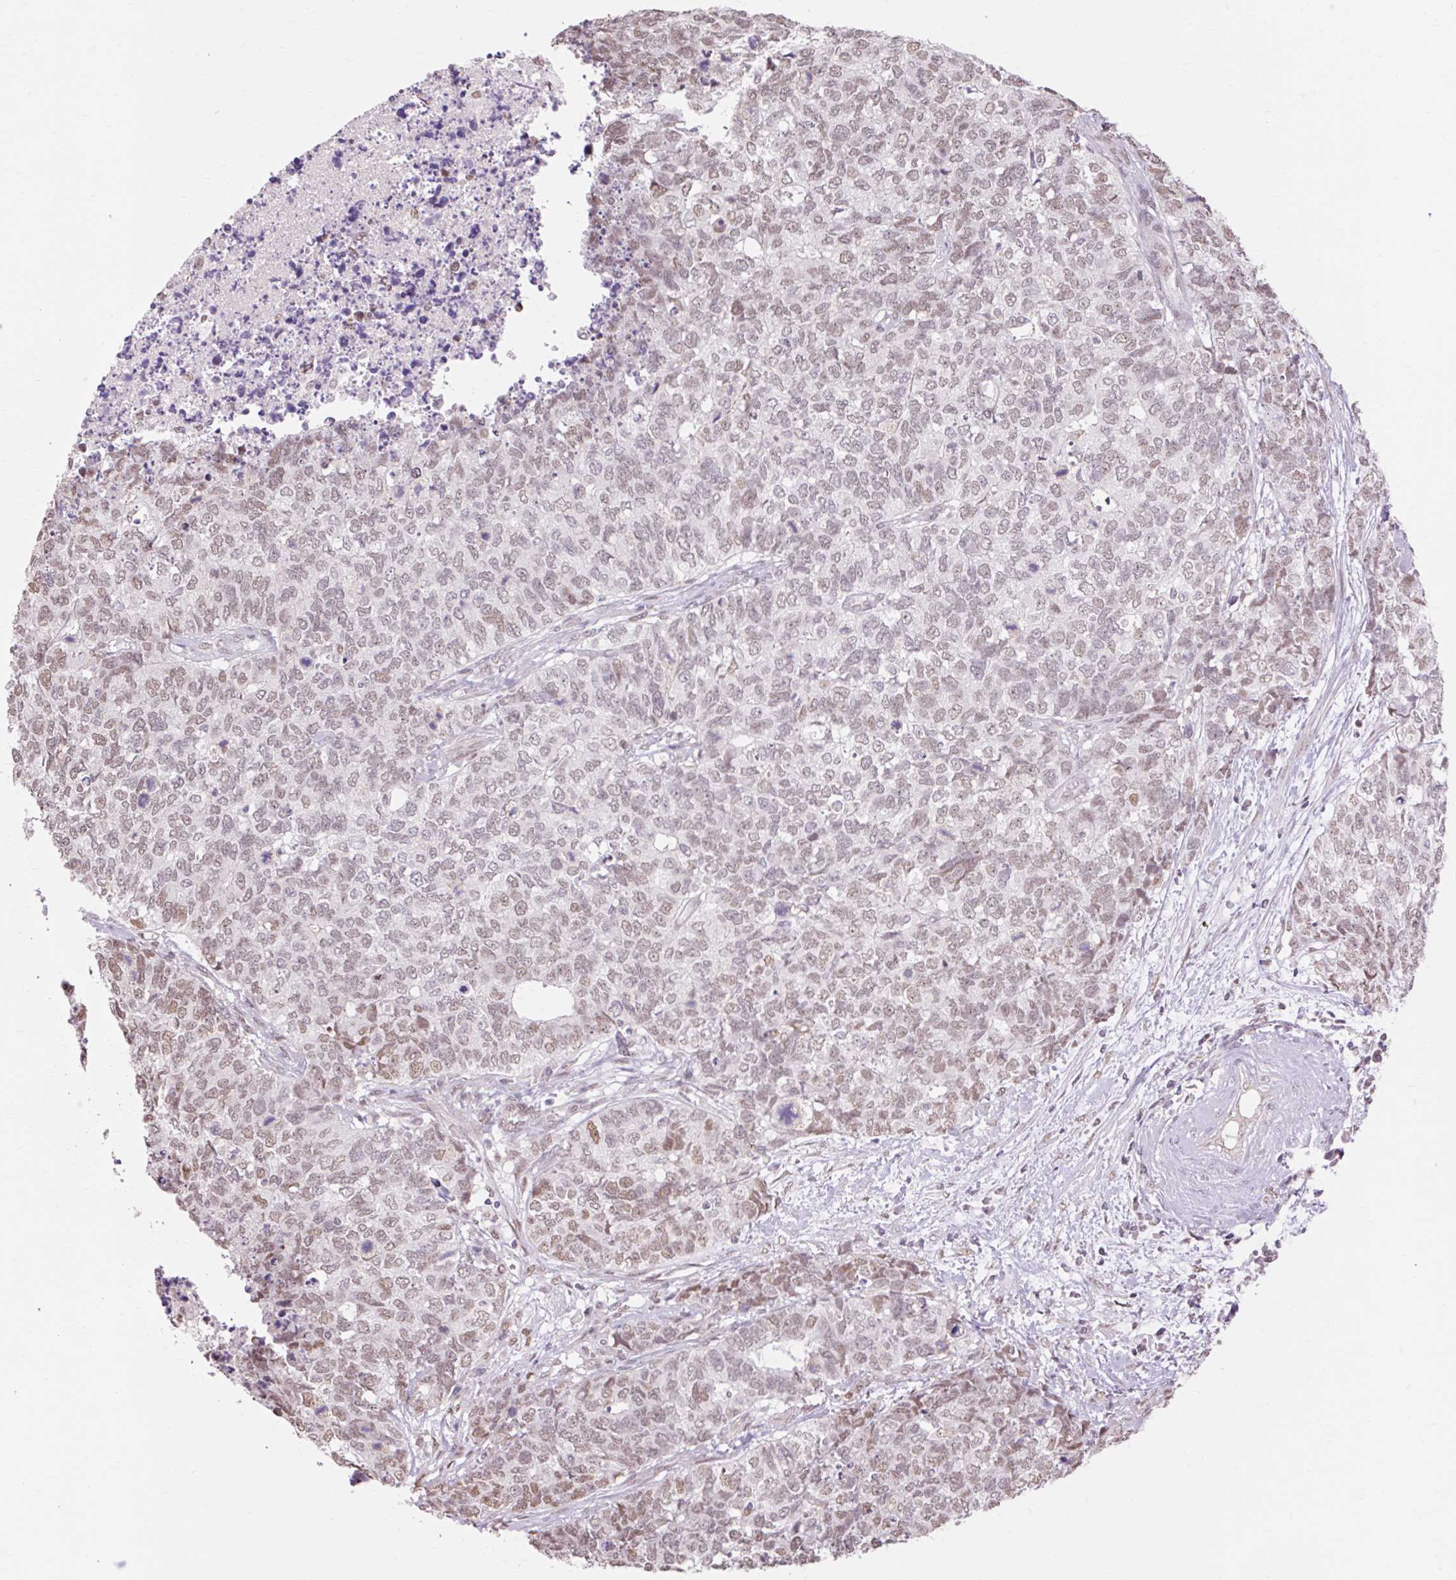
{"staining": {"intensity": "moderate", "quantity": "25%-75%", "location": "nuclear"}, "tissue": "cervical cancer", "cell_type": "Tumor cells", "image_type": "cancer", "snomed": [{"axis": "morphology", "description": "Squamous cell carcinoma, NOS"}, {"axis": "topography", "description": "Cervix"}], "caption": "Immunohistochemistry (IHC) micrograph of human cervical cancer (squamous cell carcinoma) stained for a protein (brown), which demonstrates medium levels of moderate nuclear expression in about 25%-75% of tumor cells.", "gene": "NPIPB12", "patient": {"sex": "female", "age": 63}}